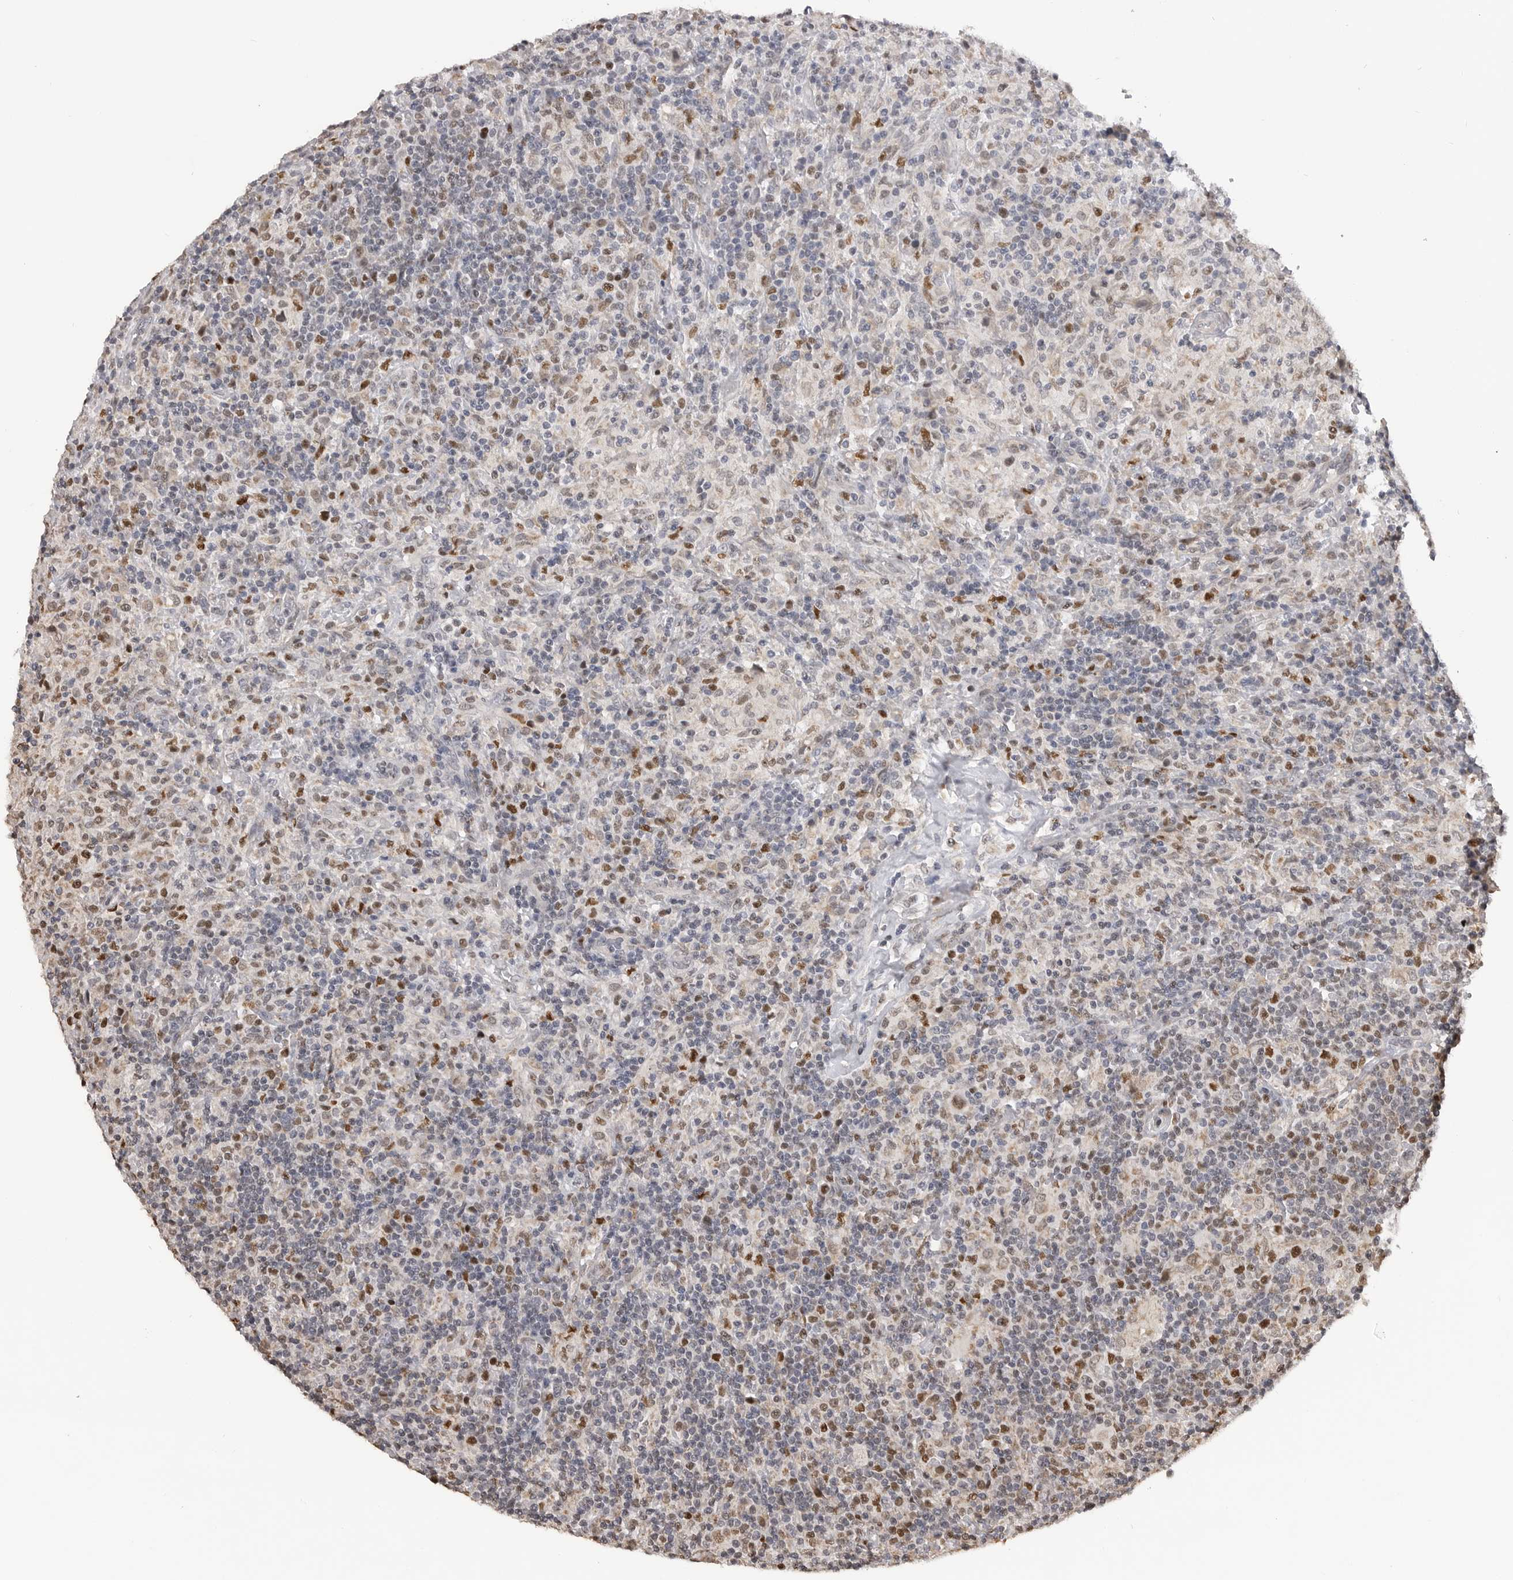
{"staining": {"intensity": "moderate", "quantity": "25%-75%", "location": "nuclear"}, "tissue": "lymphoma", "cell_type": "Tumor cells", "image_type": "cancer", "snomed": [{"axis": "morphology", "description": "Hodgkin's disease, NOS"}, {"axis": "topography", "description": "Lymph node"}], "caption": "A histopathology image showing moderate nuclear expression in about 25%-75% of tumor cells in lymphoma, as visualized by brown immunohistochemical staining.", "gene": "SMARCC1", "patient": {"sex": "male", "age": 70}}